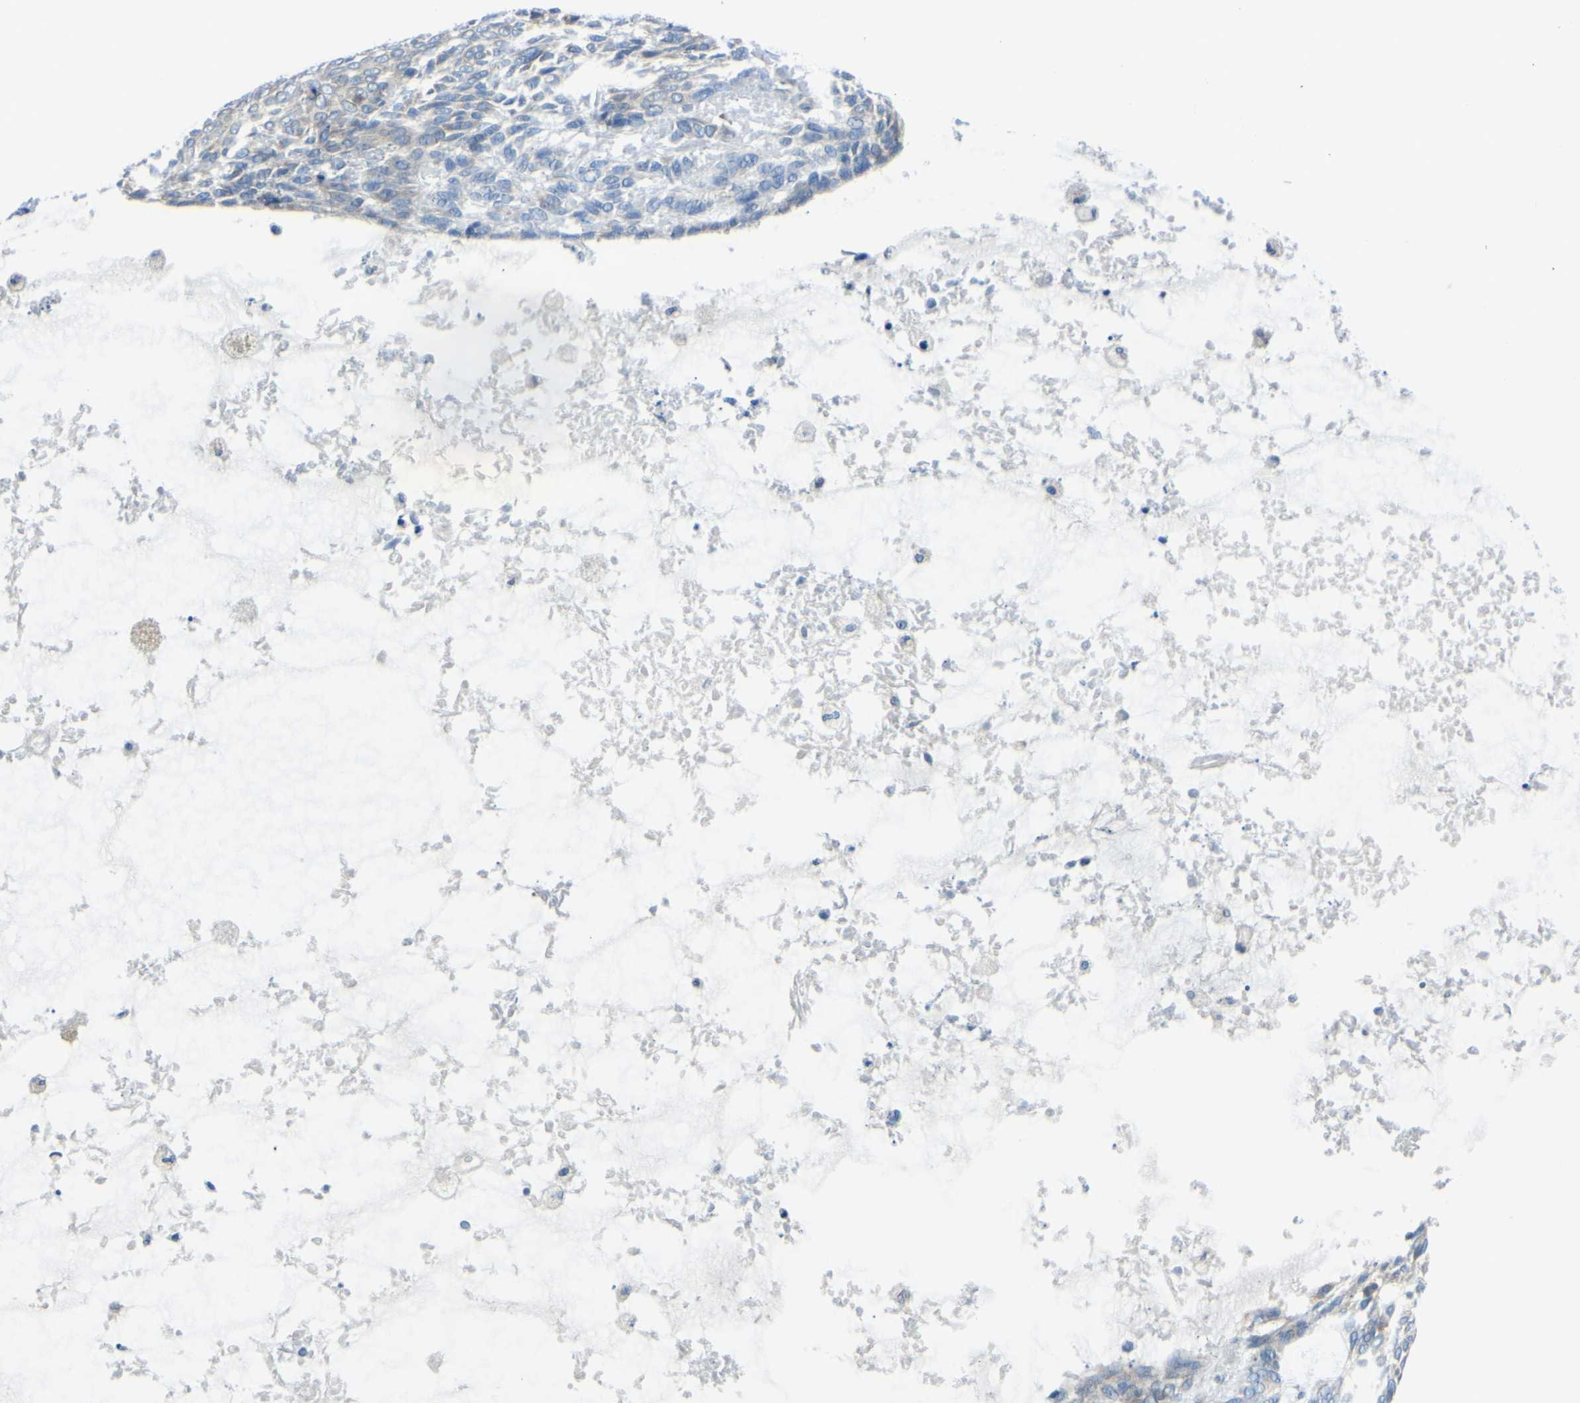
{"staining": {"intensity": "weak", "quantity": "25%-75%", "location": "cytoplasmic/membranous"}, "tissue": "skin cancer", "cell_type": "Tumor cells", "image_type": "cancer", "snomed": [{"axis": "morphology", "description": "Basal cell carcinoma"}, {"axis": "topography", "description": "Skin"}], "caption": "Brown immunohistochemical staining in human basal cell carcinoma (skin) displays weak cytoplasmic/membranous staining in approximately 25%-75% of tumor cells. (DAB = brown stain, brightfield microscopy at high magnification).", "gene": "SELENOS", "patient": {"sex": "male", "age": 87}}